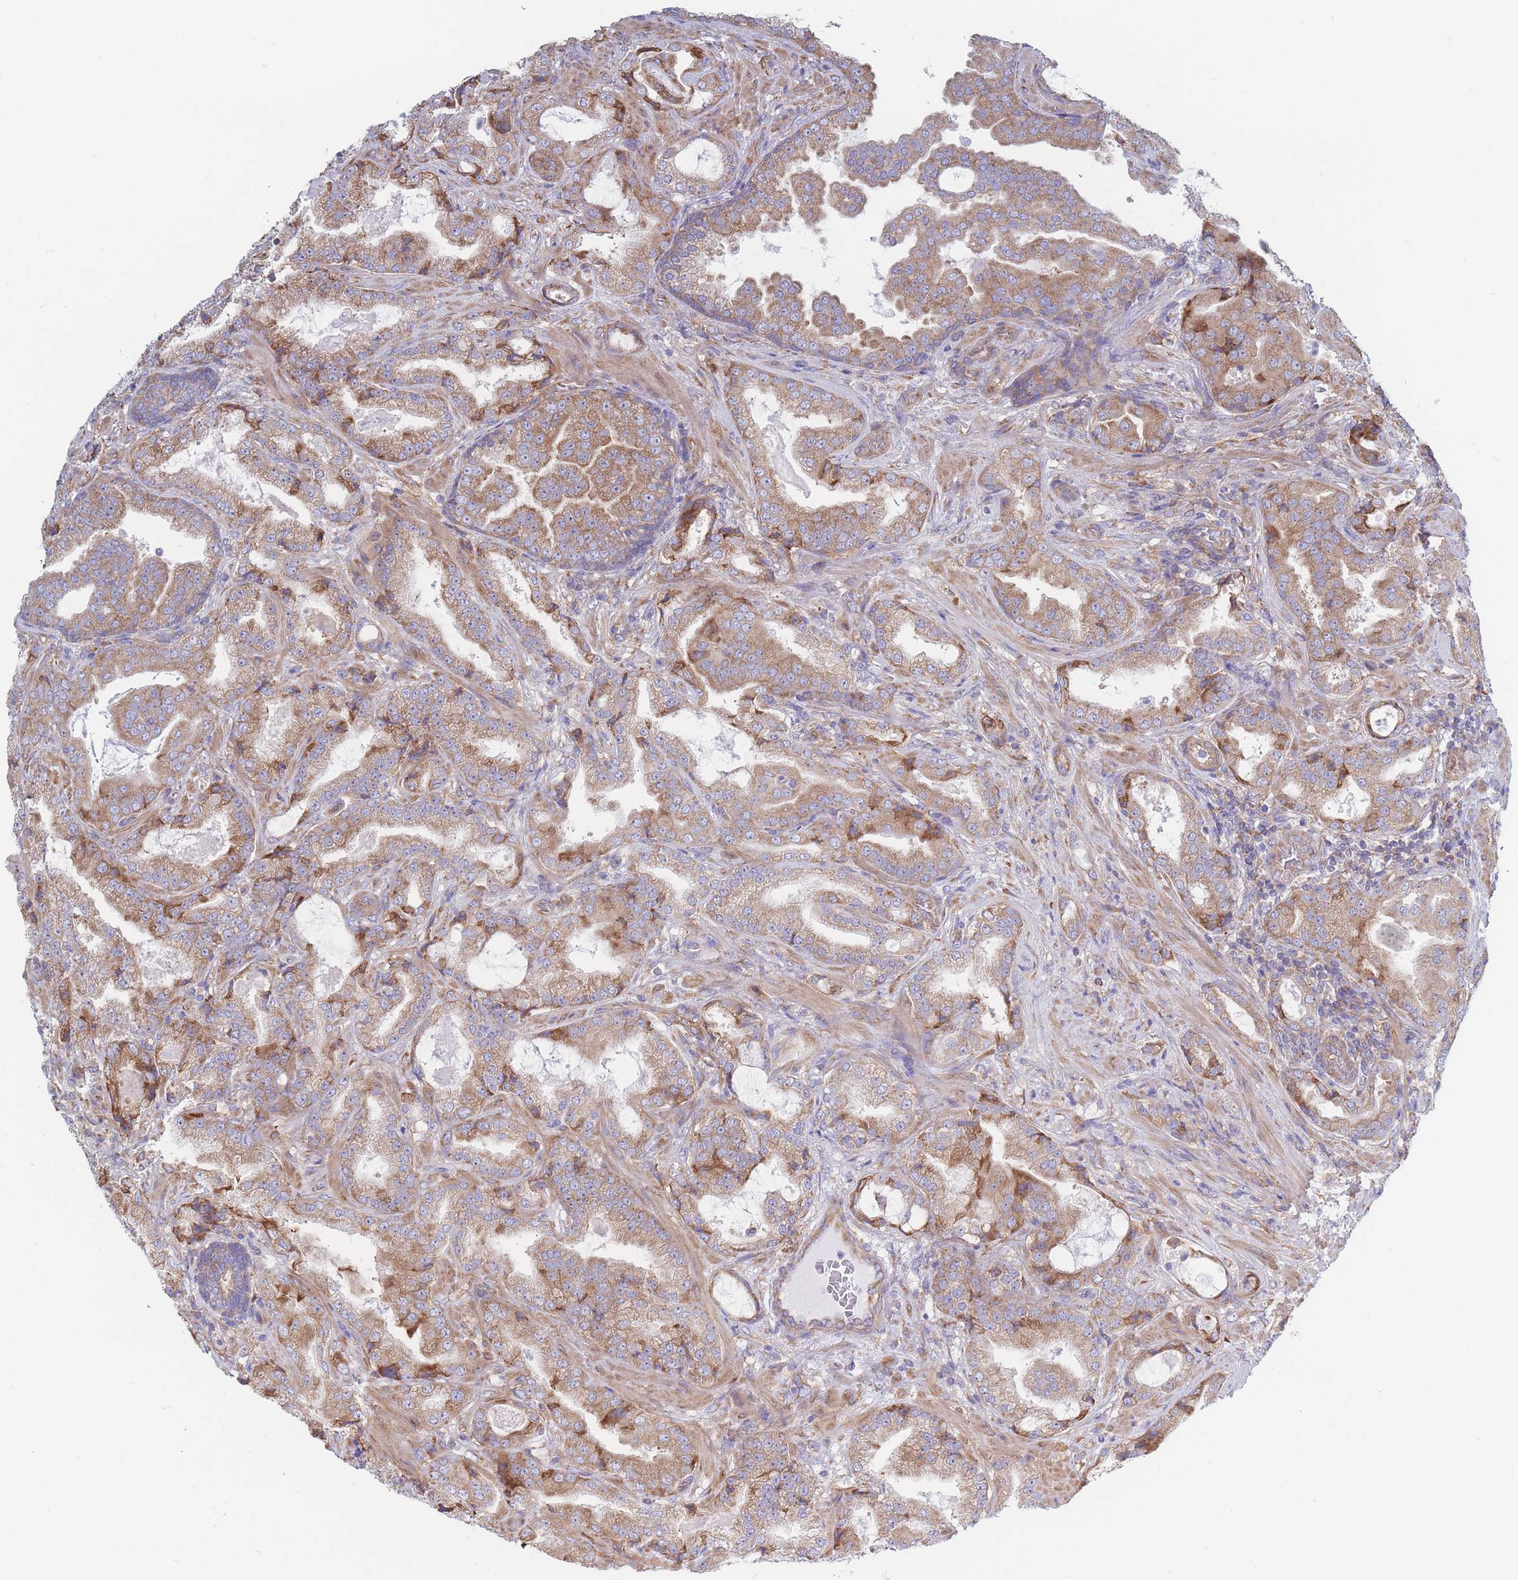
{"staining": {"intensity": "moderate", "quantity": ">75%", "location": "cytoplasmic/membranous"}, "tissue": "prostate cancer", "cell_type": "Tumor cells", "image_type": "cancer", "snomed": [{"axis": "morphology", "description": "Adenocarcinoma, High grade"}, {"axis": "topography", "description": "Prostate"}], "caption": "Protein staining of prostate high-grade adenocarcinoma tissue demonstrates moderate cytoplasmic/membranous positivity in approximately >75% of tumor cells.", "gene": "RPL8", "patient": {"sex": "male", "age": 68}}